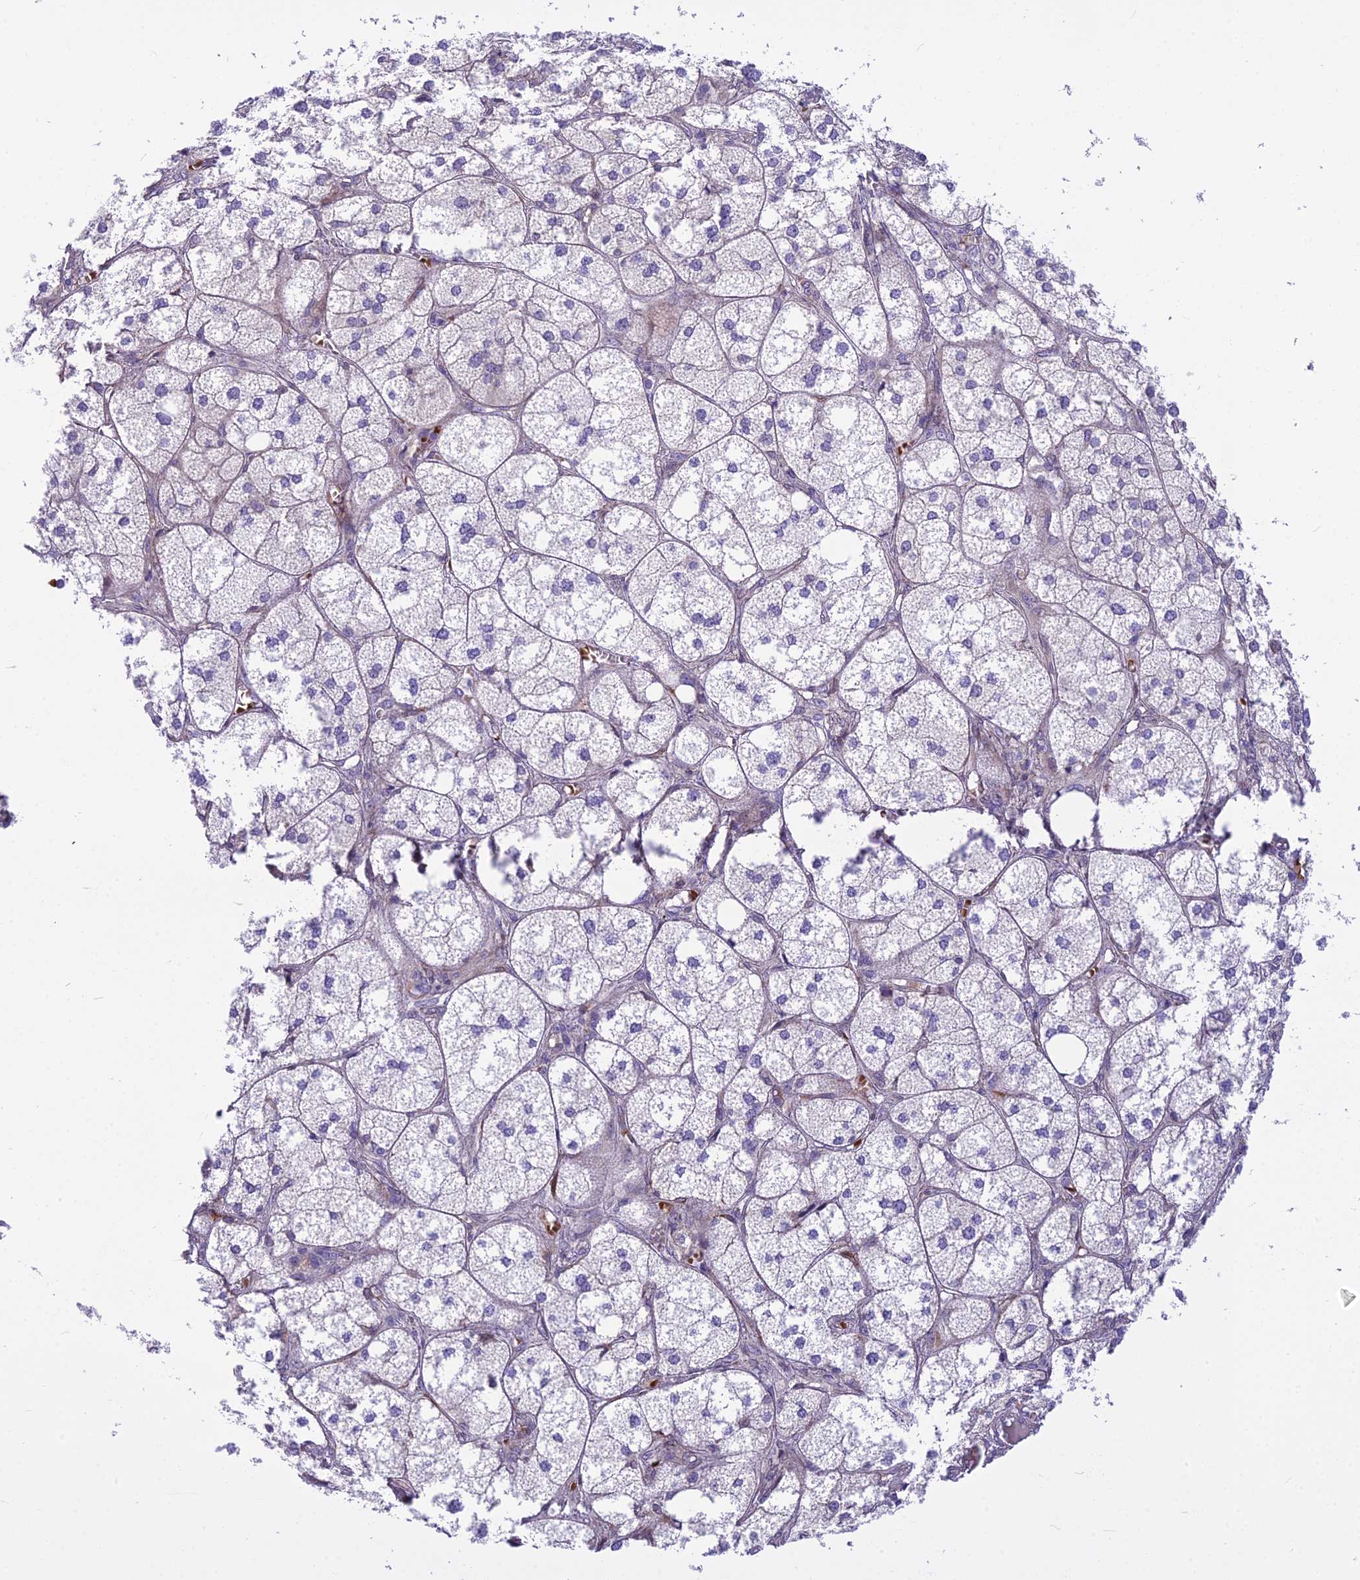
{"staining": {"intensity": "weak", "quantity": "25%-75%", "location": "cytoplasmic/membranous"}, "tissue": "adrenal gland", "cell_type": "Glandular cells", "image_type": "normal", "snomed": [{"axis": "morphology", "description": "Normal tissue, NOS"}, {"axis": "topography", "description": "Adrenal gland"}], "caption": "A histopathology image of human adrenal gland stained for a protein displays weak cytoplasmic/membranous brown staining in glandular cells.", "gene": "PCDHB14", "patient": {"sex": "female", "age": 61}}